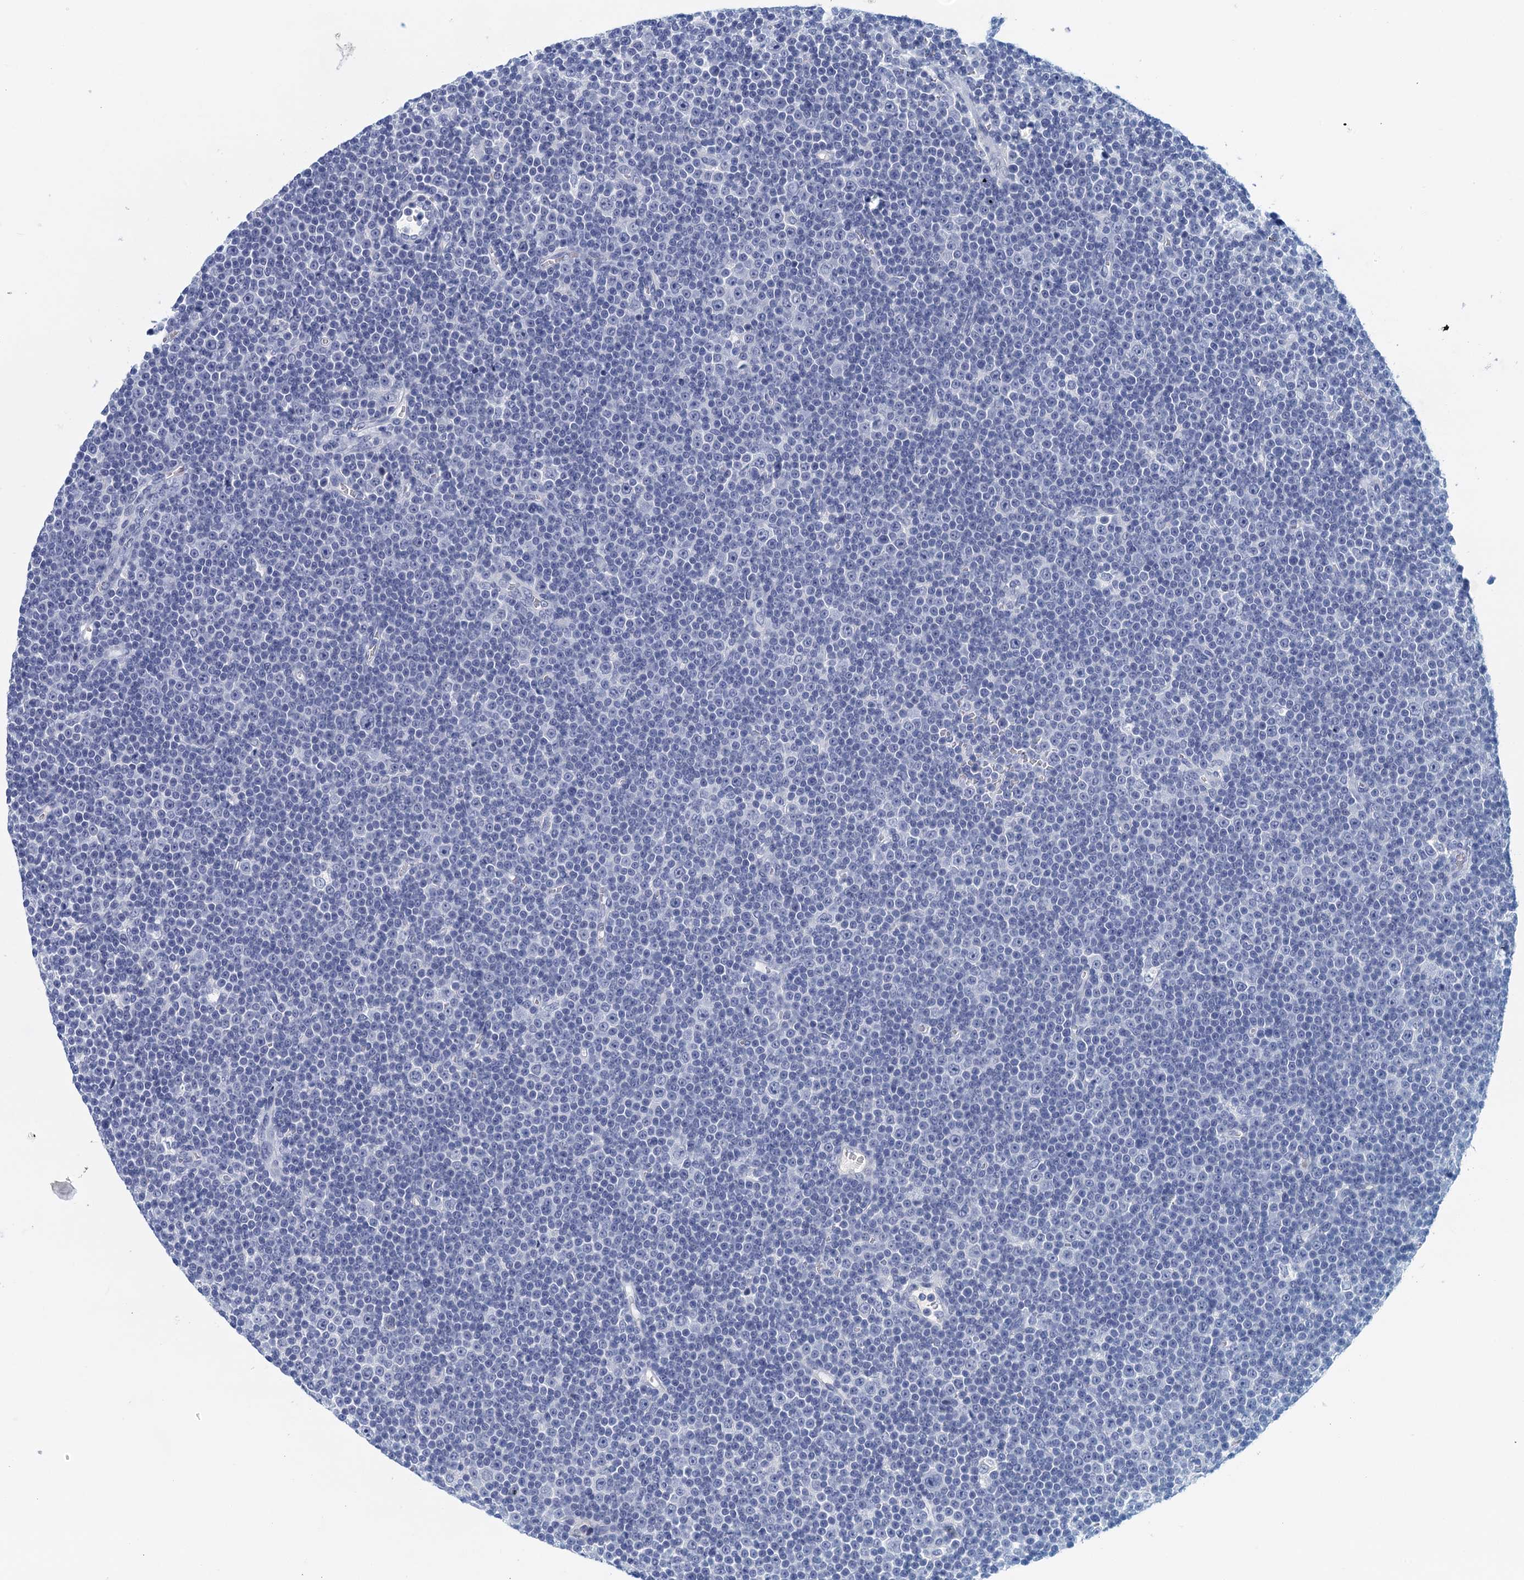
{"staining": {"intensity": "negative", "quantity": "none", "location": "none"}, "tissue": "lymphoma", "cell_type": "Tumor cells", "image_type": "cancer", "snomed": [{"axis": "morphology", "description": "Malignant lymphoma, non-Hodgkin's type, Low grade"}, {"axis": "topography", "description": "Lymph node"}], "caption": "An IHC image of lymphoma is shown. There is no staining in tumor cells of lymphoma.", "gene": "CYP51A1", "patient": {"sex": "female", "age": 67}}